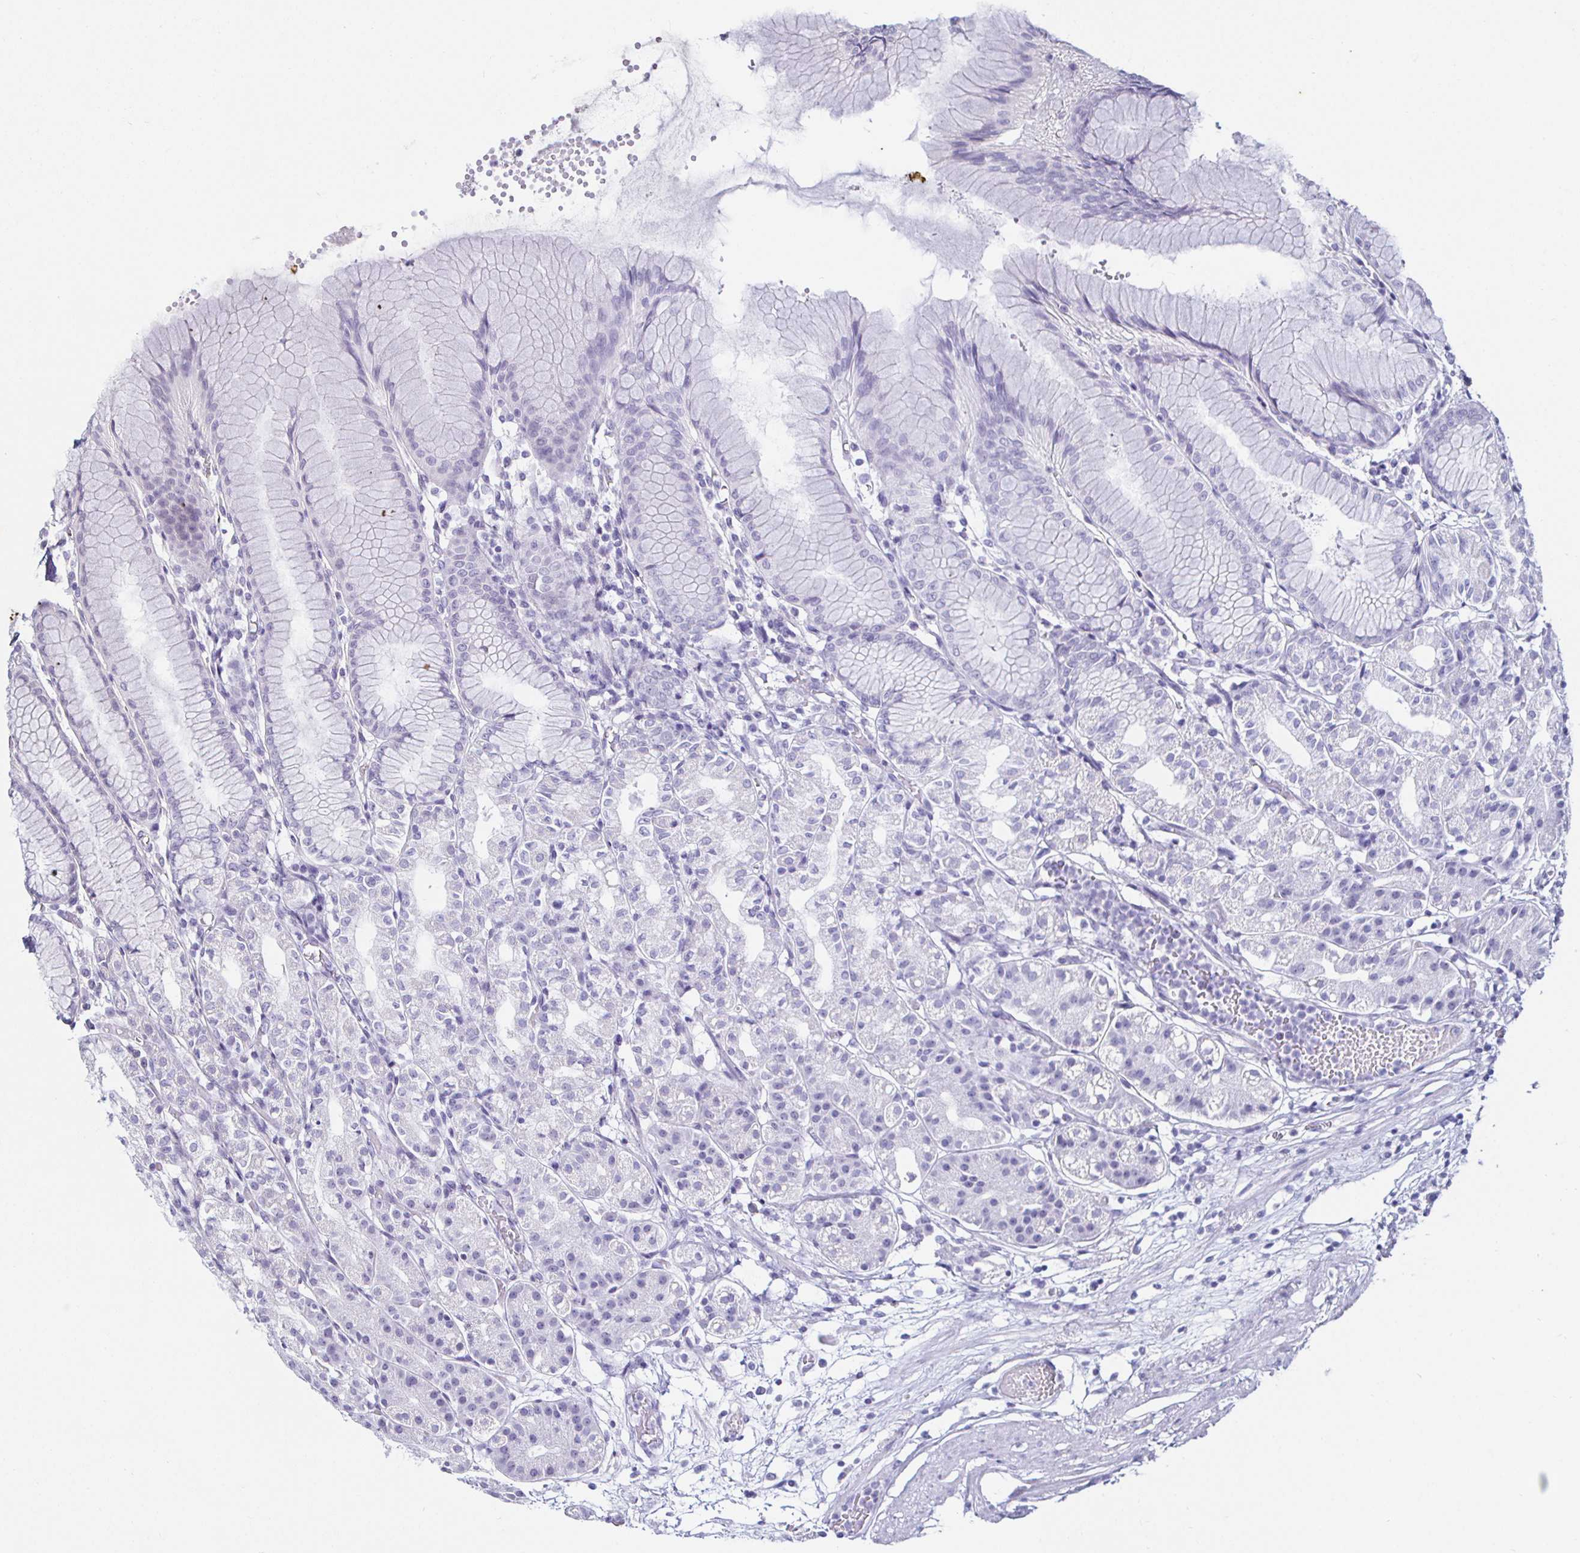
{"staining": {"intensity": "negative", "quantity": "none", "location": "none"}, "tissue": "stomach", "cell_type": "Glandular cells", "image_type": "normal", "snomed": [{"axis": "morphology", "description": "Normal tissue, NOS"}, {"axis": "topography", "description": "Stomach"}], "caption": "Human stomach stained for a protein using immunohistochemistry shows no staining in glandular cells.", "gene": "MLH1", "patient": {"sex": "female", "age": 57}}